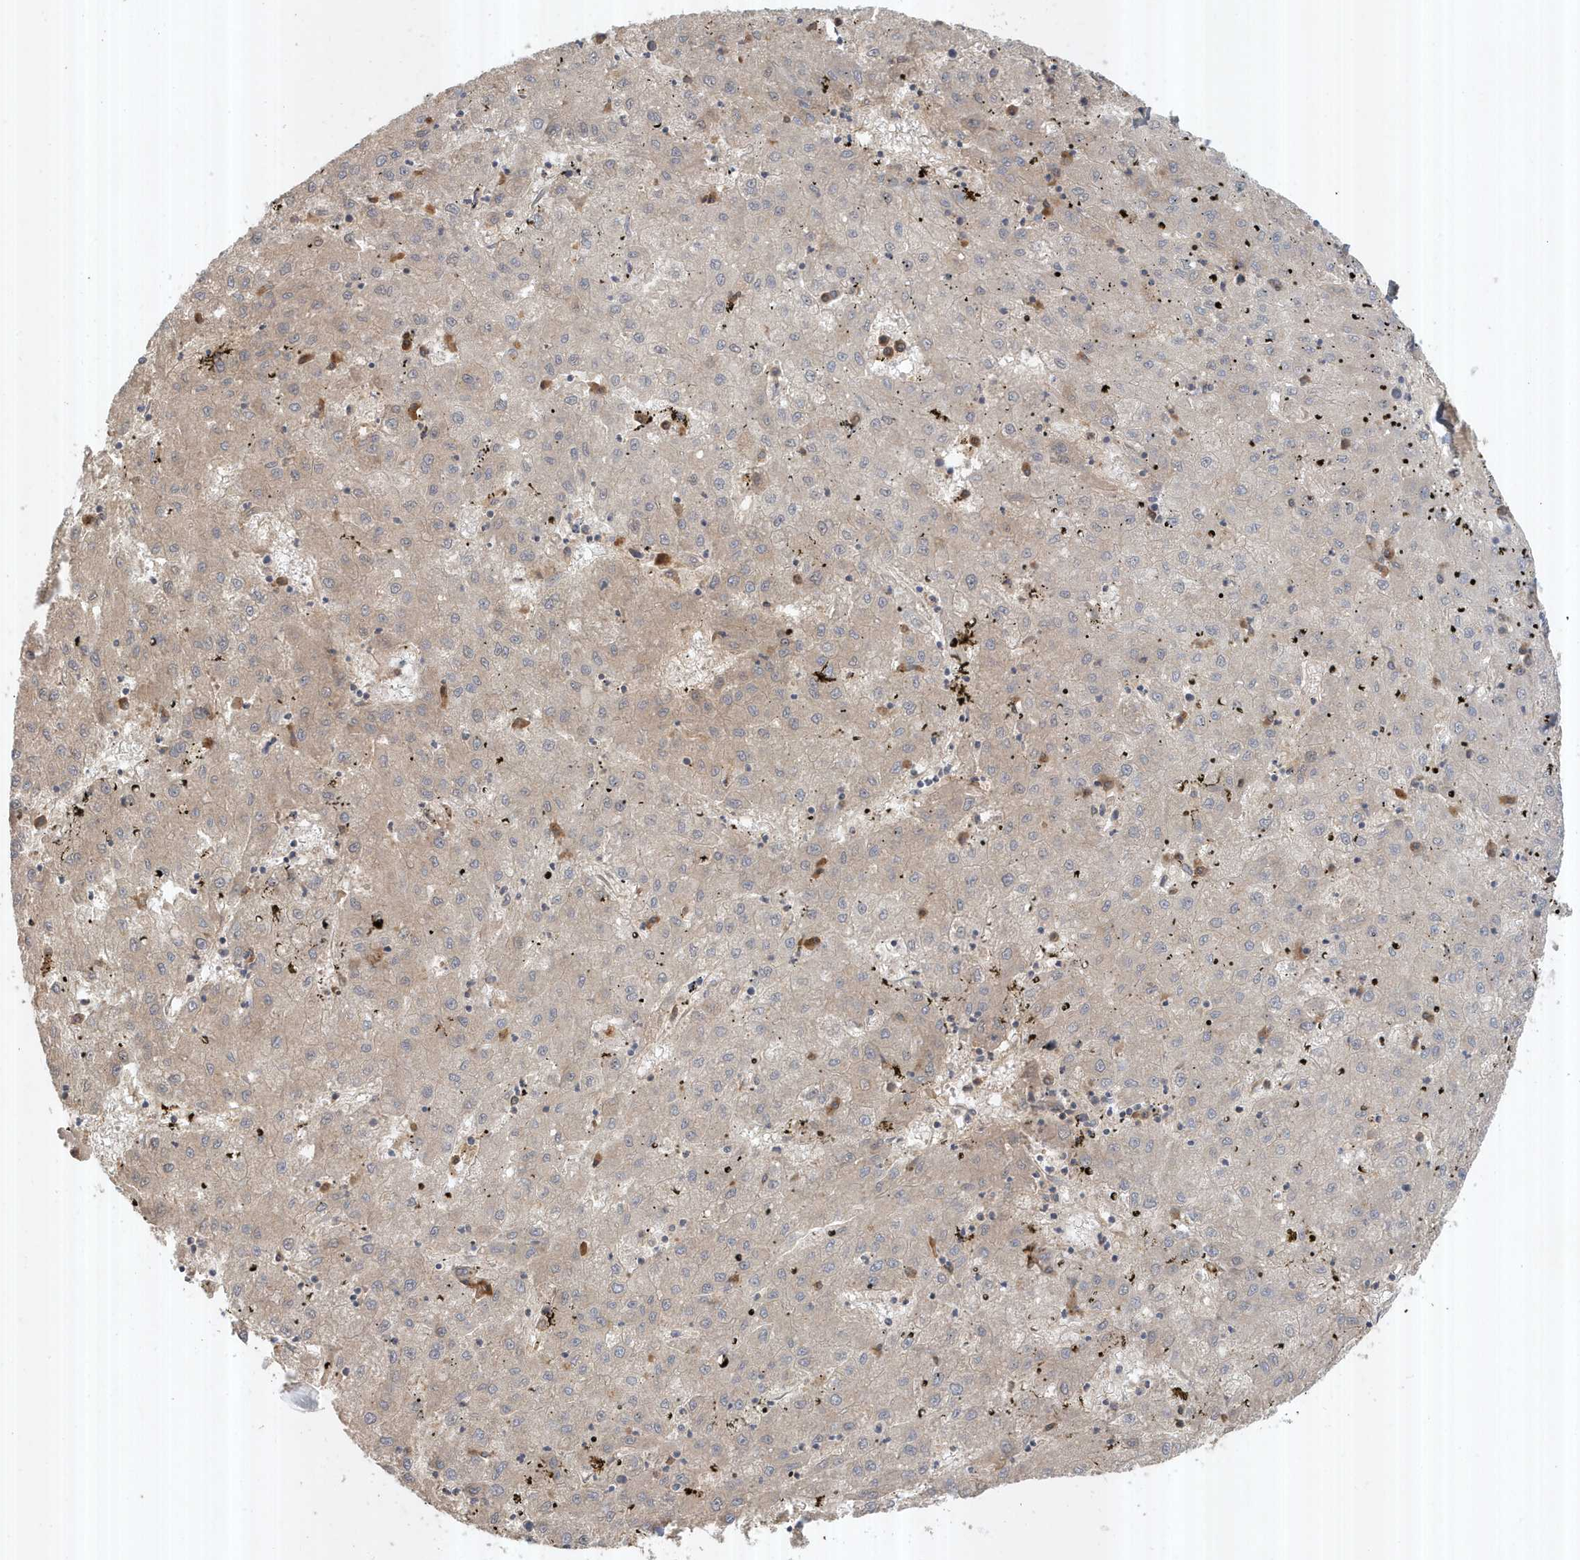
{"staining": {"intensity": "weak", "quantity": "25%-75%", "location": "cytoplasmic/membranous"}, "tissue": "liver cancer", "cell_type": "Tumor cells", "image_type": "cancer", "snomed": [{"axis": "morphology", "description": "Carcinoma, Hepatocellular, NOS"}, {"axis": "topography", "description": "Liver"}], "caption": "IHC photomicrograph of liver hepatocellular carcinoma stained for a protein (brown), which reveals low levels of weak cytoplasmic/membranous expression in approximately 25%-75% of tumor cells.", "gene": "ABCB9", "patient": {"sex": "male", "age": 72}}